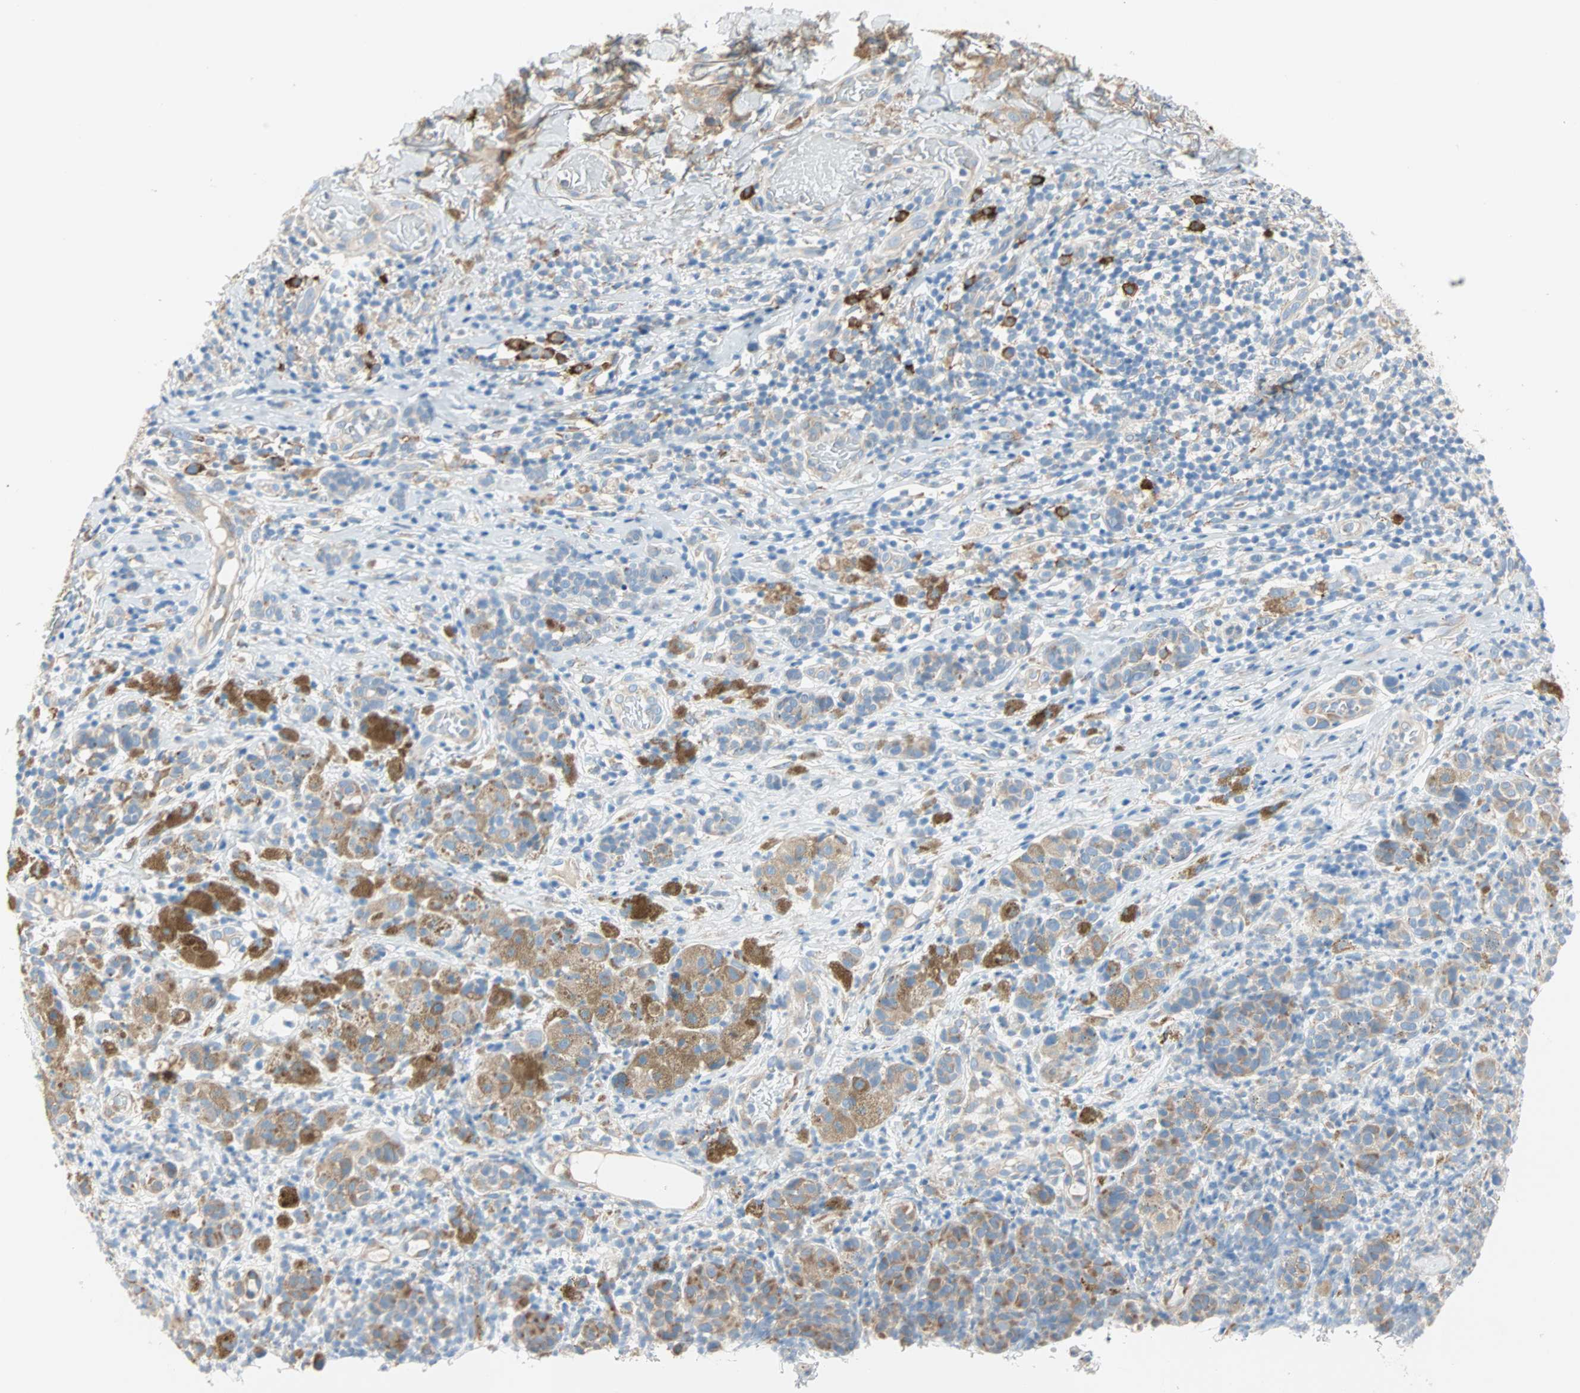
{"staining": {"intensity": "moderate", "quantity": ">75%", "location": "cytoplasmic/membranous"}, "tissue": "melanoma", "cell_type": "Tumor cells", "image_type": "cancer", "snomed": [{"axis": "morphology", "description": "Malignant melanoma, NOS"}, {"axis": "topography", "description": "Skin"}], "caption": "Moderate cytoplasmic/membranous protein positivity is appreciated in about >75% of tumor cells in malignant melanoma. (Brightfield microscopy of DAB IHC at high magnification).", "gene": "PLCXD1", "patient": {"sex": "male", "age": 64}}